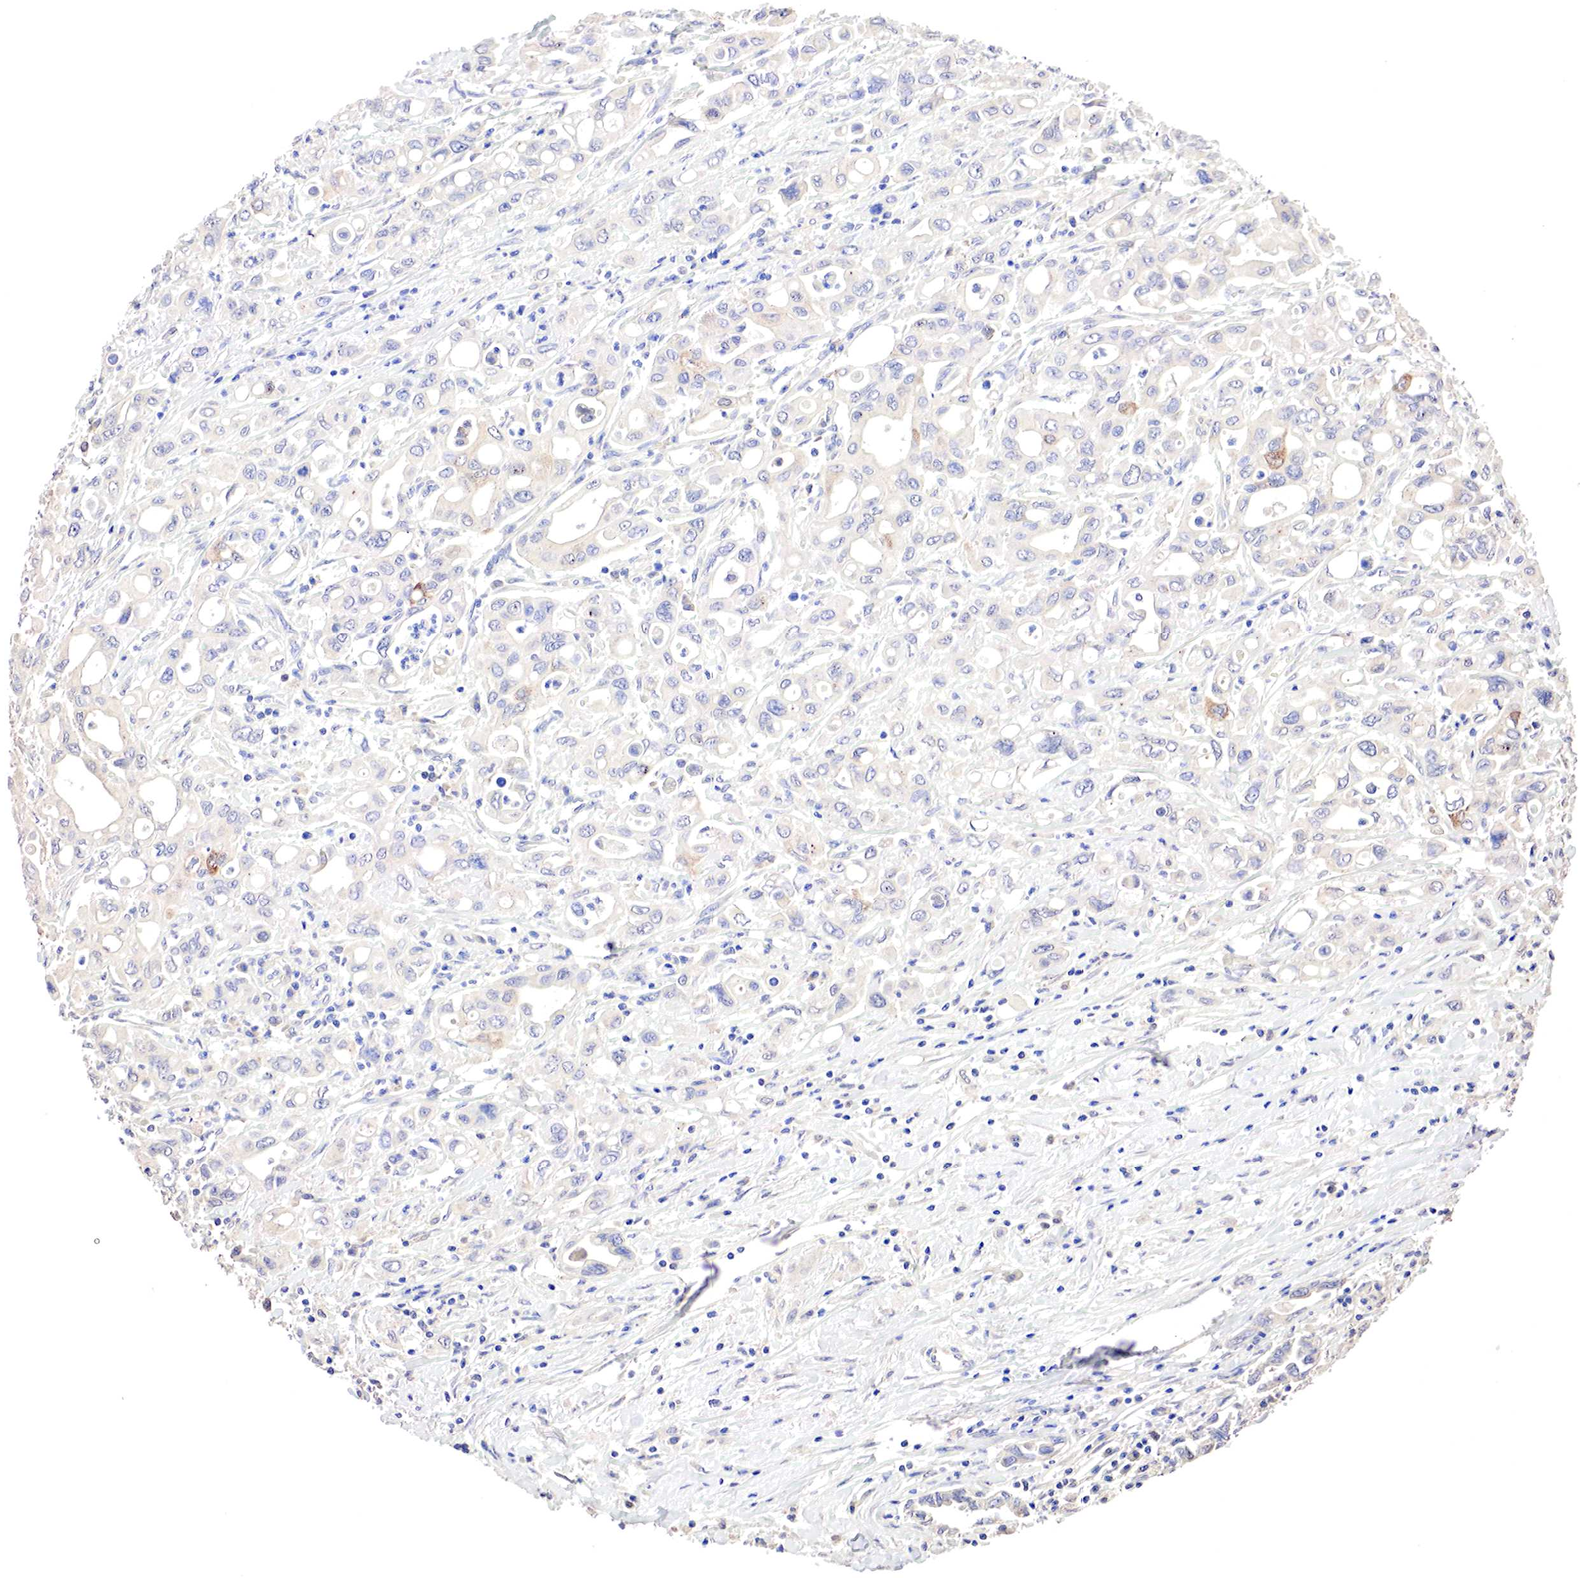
{"staining": {"intensity": "negative", "quantity": "none", "location": "none"}, "tissue": "pancreatic cancer", "cell_type": "Tumor cells", "image_type": "cancer", "snomed": [{"axis": "morphology", "description": "Adenocarcinoma, NOS"}, {"axis": "topography", "description": "Pancreas"}], "caption": "Tumor cells are negative for brown protein staining in pancreatic cancer (adenocarcinoma).", "gene": "GATA1", "patient": {"sex": "female", "age": 57}}